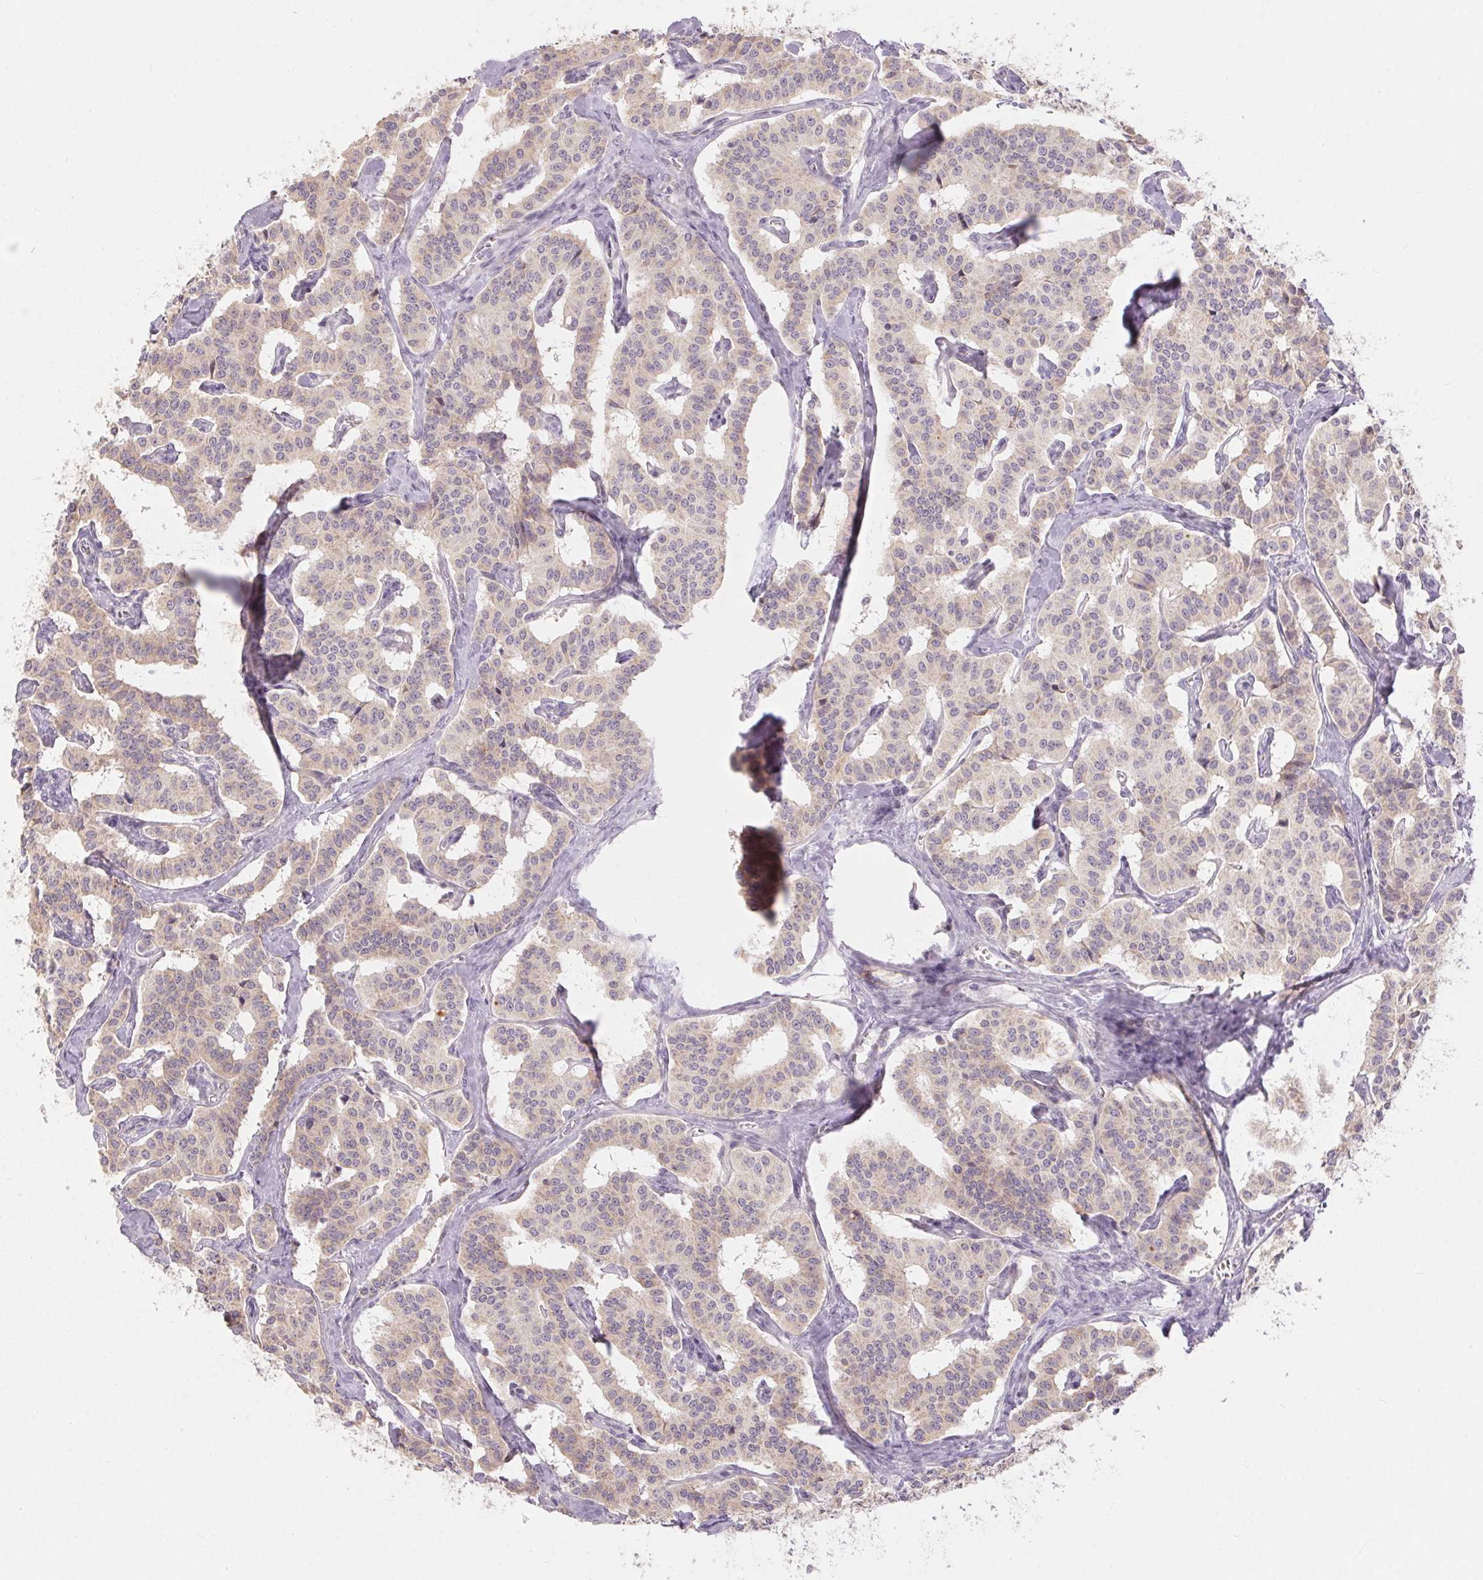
{"staining": {"intensity": "weak", "quantity": "<25%", "location": "cytoplasmic/membranous"}, "tissue": "carcinoid", "cell_type": "Tumor cells", "image_type": "cancer", "snomed": [{"axis": "morphology", "description": "Carcinoid, malignant, NOS"}, {"axis": "topography", "description": "Lung"}], "caption": "An immunohistochemistry (IHC) photomicrograph of malignant carcinoid is shown. There is no staining in tumor cells of malignant carcinoid. (Immunohistochemistry (ihc), brightfield microscopy, high magnification).", "gene": "GDAP1L1", "patient": {"sex": "female", "age": 46}}